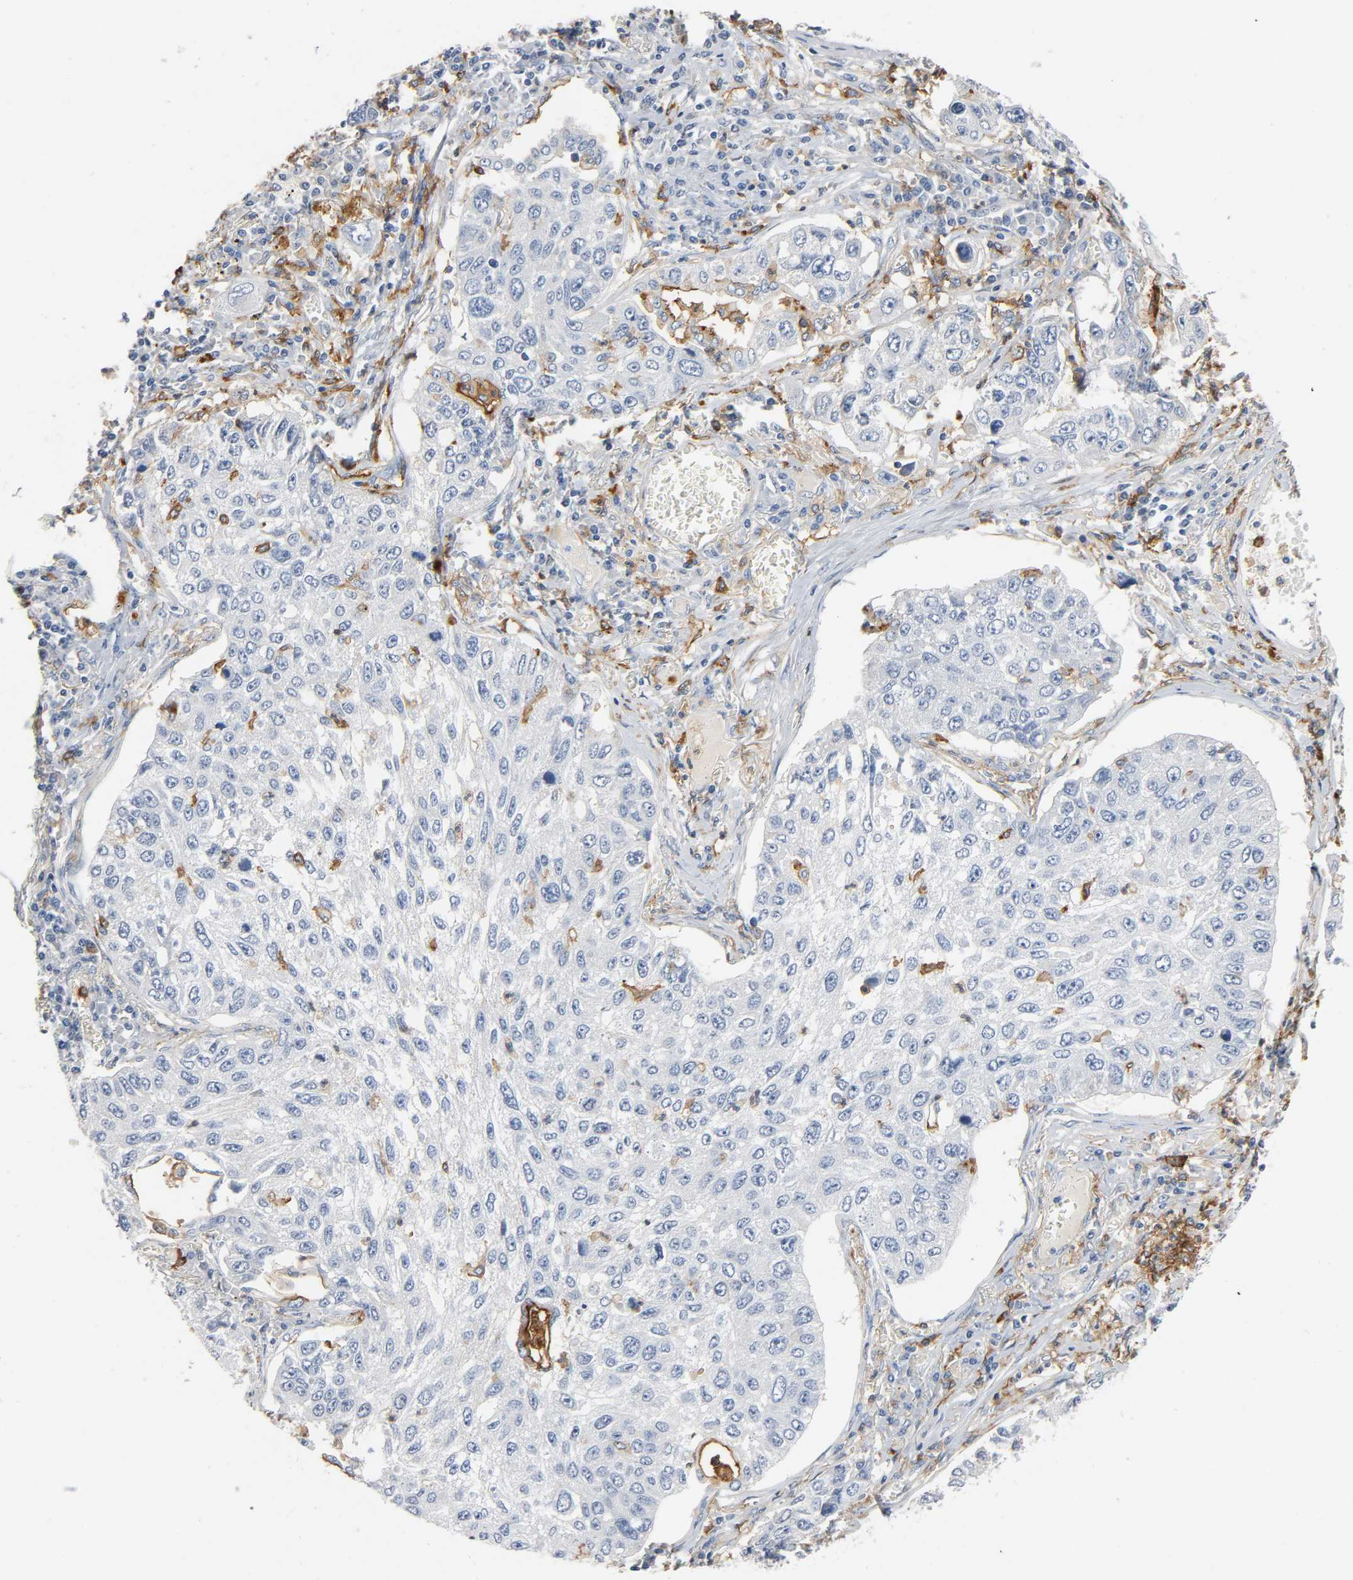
{"staining": {"intensity": "weak", "quantity": "<25%", "location": "cytoplasmic/membranous"}, "tissue": "lung cancer", "cell_type": "Tumor cells", "image_type": "cancer", "snomed": [{"axis": "morphology", "description": "Squamous cell carcinoma, NOS"}, {"axis": "topography", "description": "Lung"}], "caption": "Histopathology image shows no protein positivity in tumor cells of lung squamous cell carcinoma tissue. (DAB (3,3'-diaminobenzidine) immunohistochemistry with hematoxylin counter stain).", "gene": "ANPEP", "patient": {"sex": "male", "age": 71}}